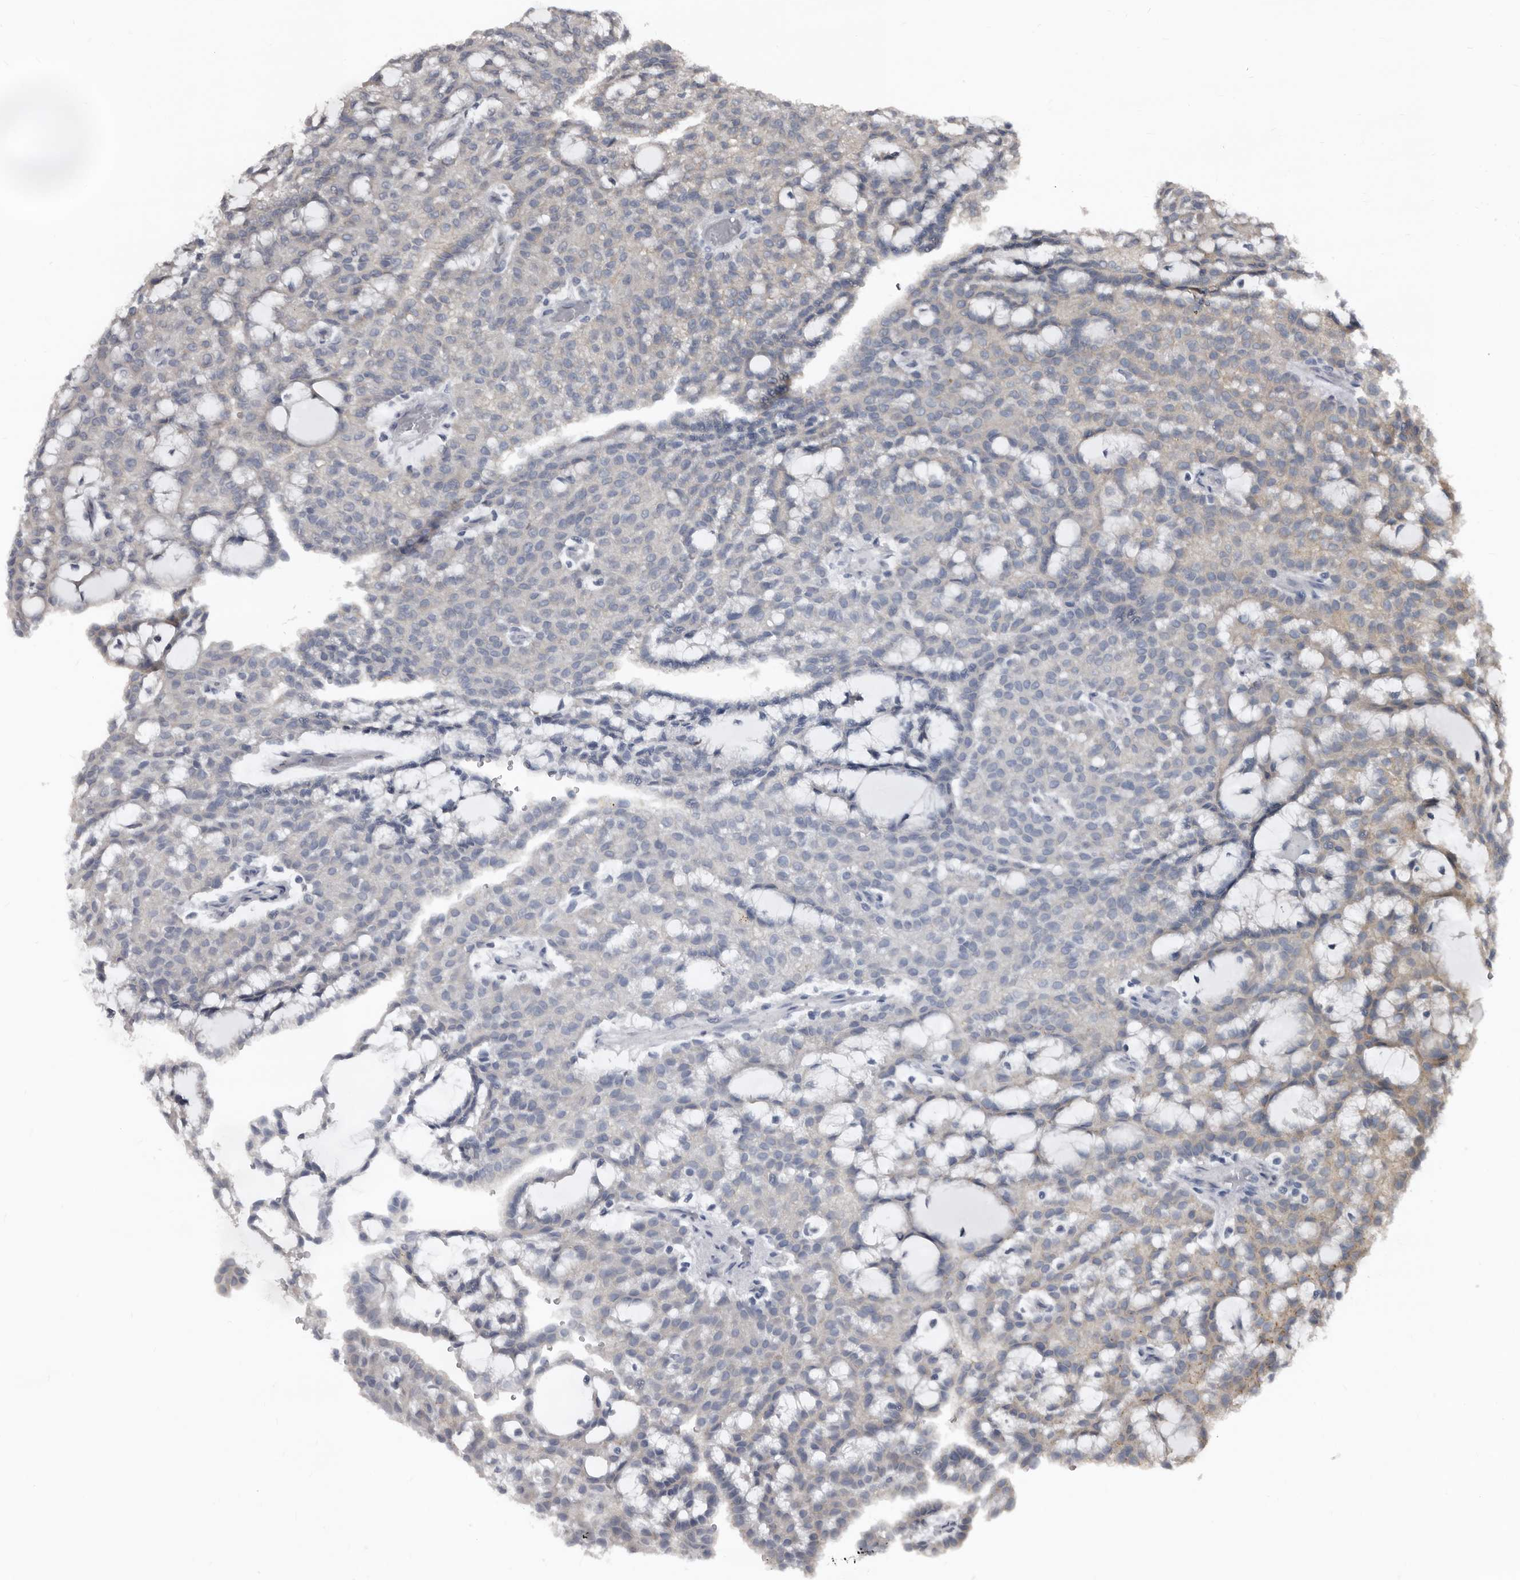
{"staining": {"intensity": "negative", "quantity": "none", "location": "none"}, "tissue": "renal cancer", "cell_type": "Tumor cells", "image_type": "cancer", "snomed": [{"axis": "morphology", "description": "Adenocarcinoma, NOS"}, {"axis": "topography", "description": "Kidney"}], "caption": "Immunohistochemistry (IHC) photomicrograph of neoplastic tissue: human renal adenocarcinoma stained with DAB exhibits no significant protein staining in tumor cells.", "gene": "DHPS", "patient": {"sex": "male", "age": 63}}